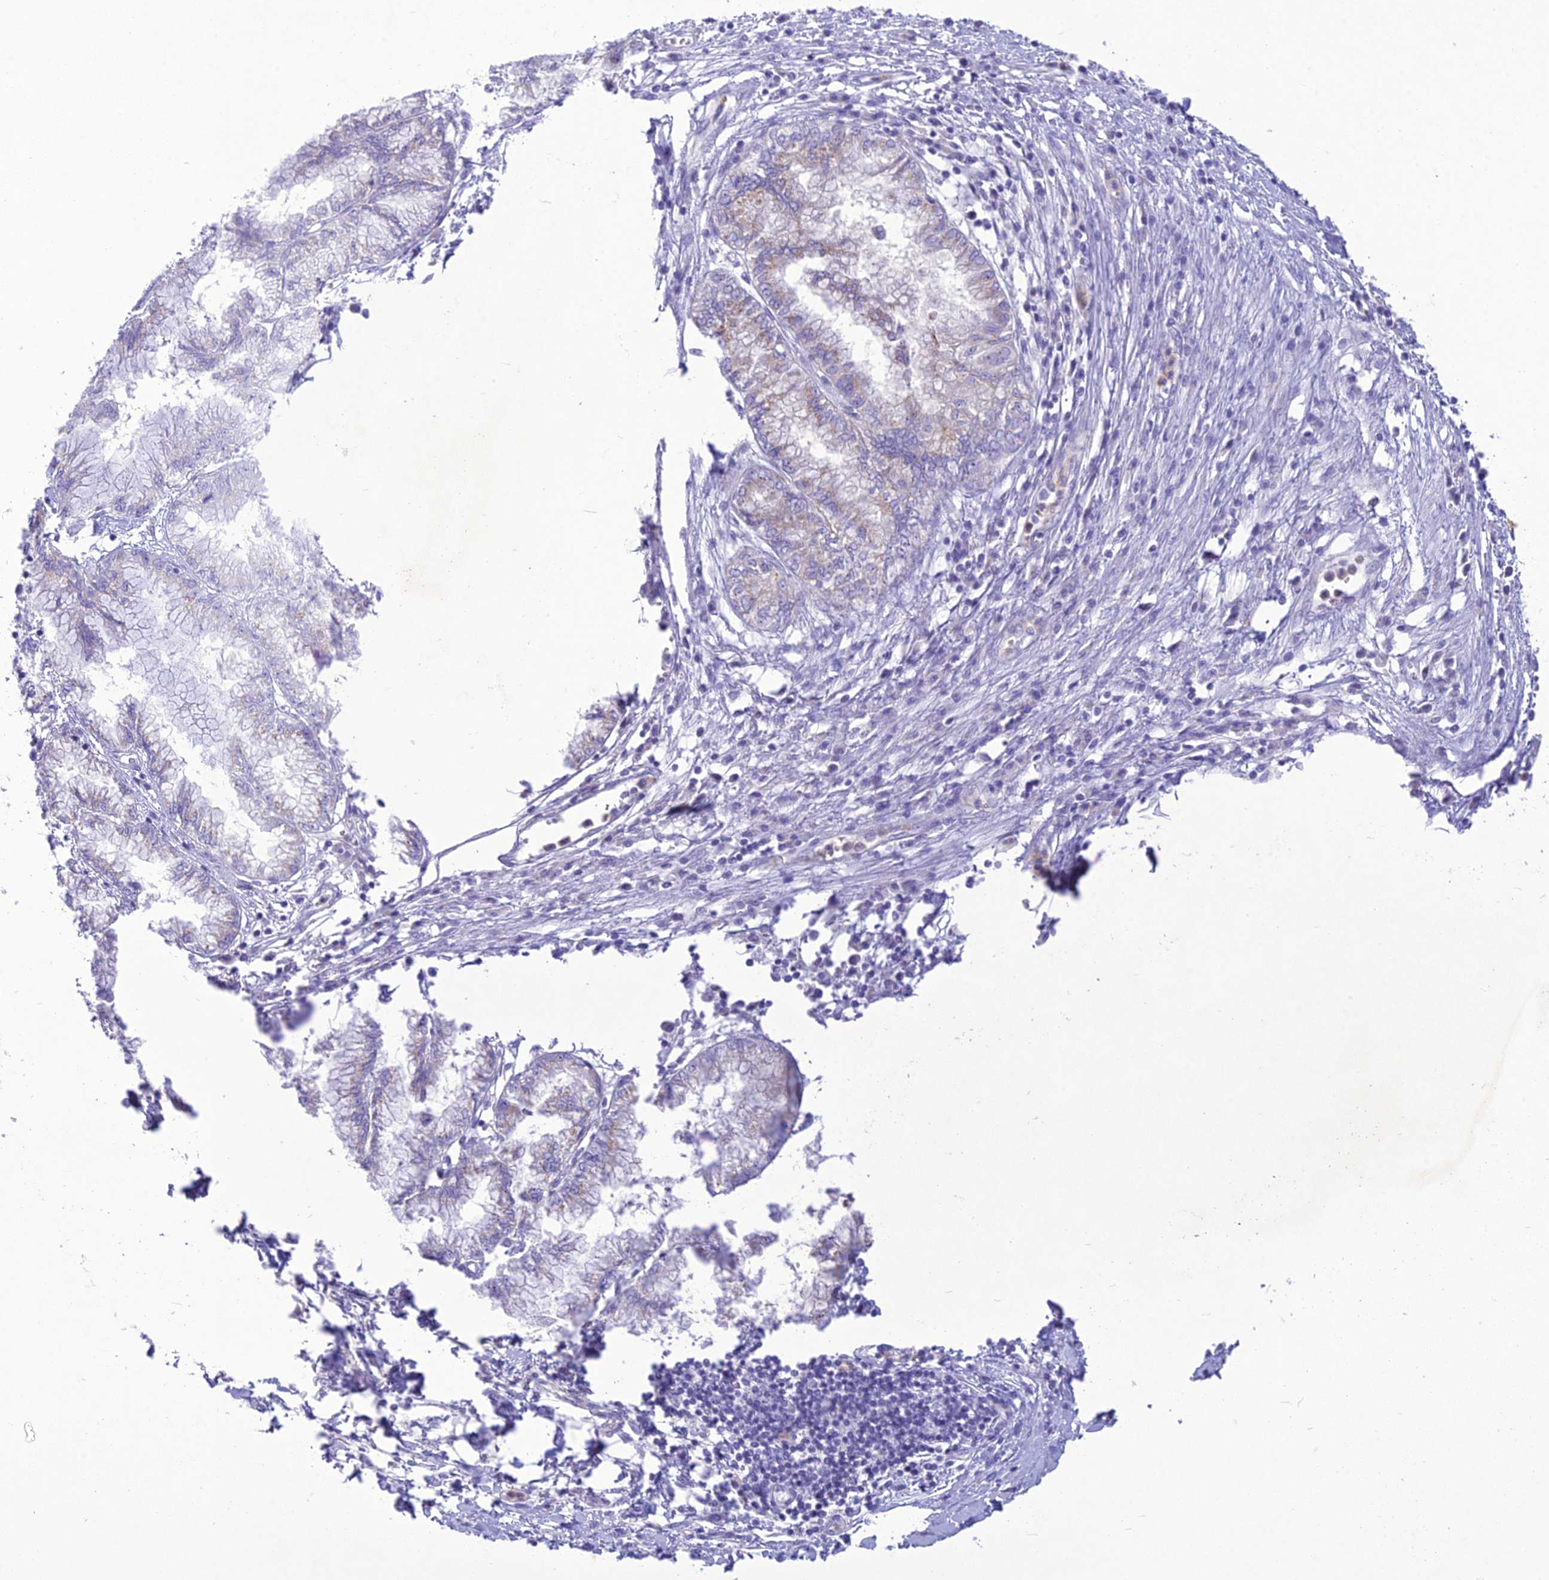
{"staining": {"intensity": "weak", "quantity": "<25%", "location": "cytoplasmic/membranous"}, "tissue": "pancreatic cancer", "cell_type": "Tumor cells", "image_type": "cancer", "snomed": [{"axis": "morphology", "description": "Adenocarcinoma, NOS"}, {"axis": "topography", "description": "Pancreas"}], "caption": "The histopathology image shows no staining of tumor cells in pancreatic cancer (adenocarcinoma).", "gene": "SLC13A5", "patient": {"sex": "male", "age": 73}}